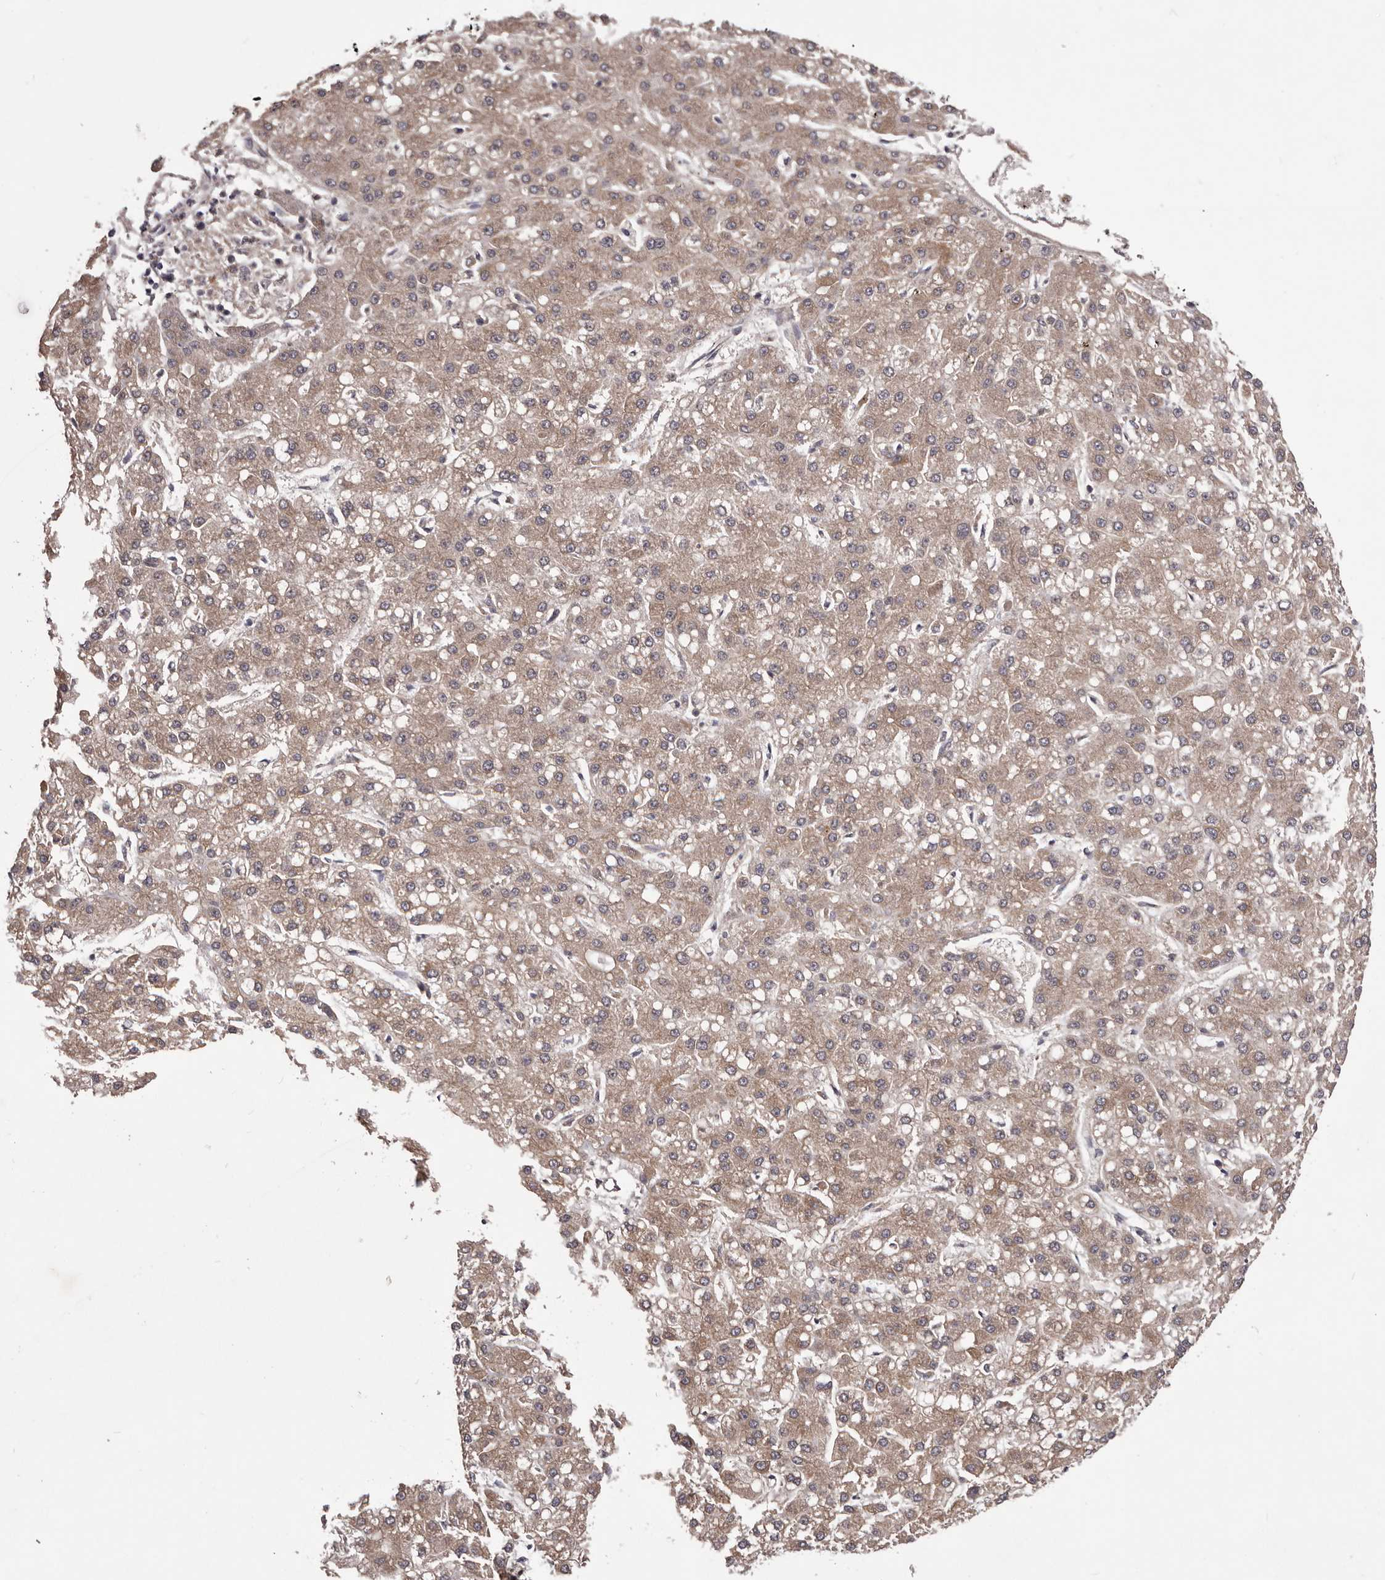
{"staining": {"intensity": "weak", "quantity": ">75%", "location": "cytoplasmic/membranous"}, "tissue": "liver cancer", "cell_type": "Tumor cells", "image_type": "cancer", "snomed": [{"axis": "morphology", "description": "Carcinoma, Hepatocellular, NOS"}, {"axis": "topography", "description": "Liver"}], "caption": "Immunohistochemistry image of human liver cancer stained for a protein (brown), which shows low levels of weak cytoplasmic/membranous expression in approximately >75% of tumor cells.", "gene": "CELF3", "patient": {"sex": "male", "age": 67}}